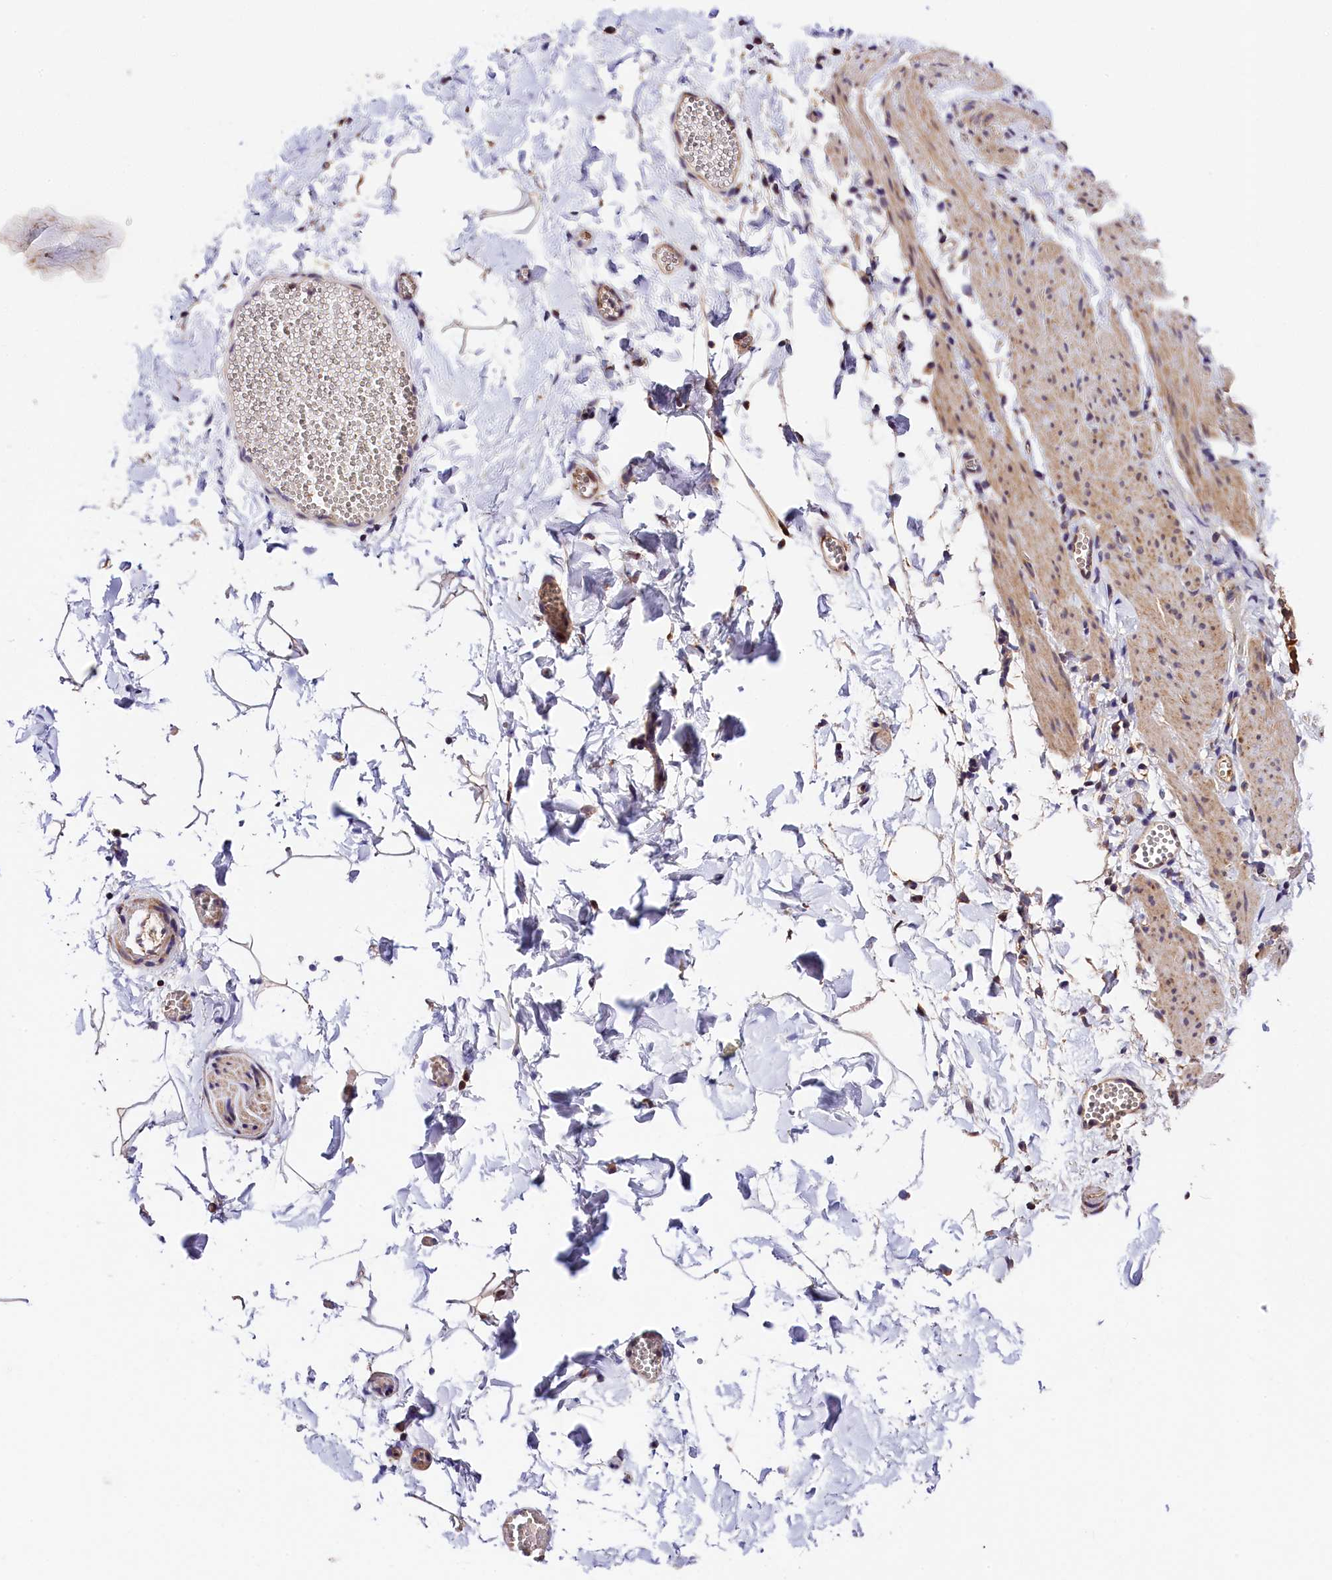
{"staining": {"intensity": "weak", "quantity": ">75%", "location": "cytoplasmic/membranous"}, "tissue": "adipose tissue", "cell_type": "Adipocytes", "image_type": "normal", "snomed": [{"axis": "morphology", "description": "Normal tissue, NOS"}, {"axis": "topography", "description": "Gallbladder"}, {"axis": "topography", "description": "Peripheral nerve tissue"}], "caption": "Protein staining of normal adipose tissue shows weak cytoplasmic/membranous staining in approximately >75% of adipocytes.", "gene": "KPTN", "patient": {"sex": "male", "age": 38}}